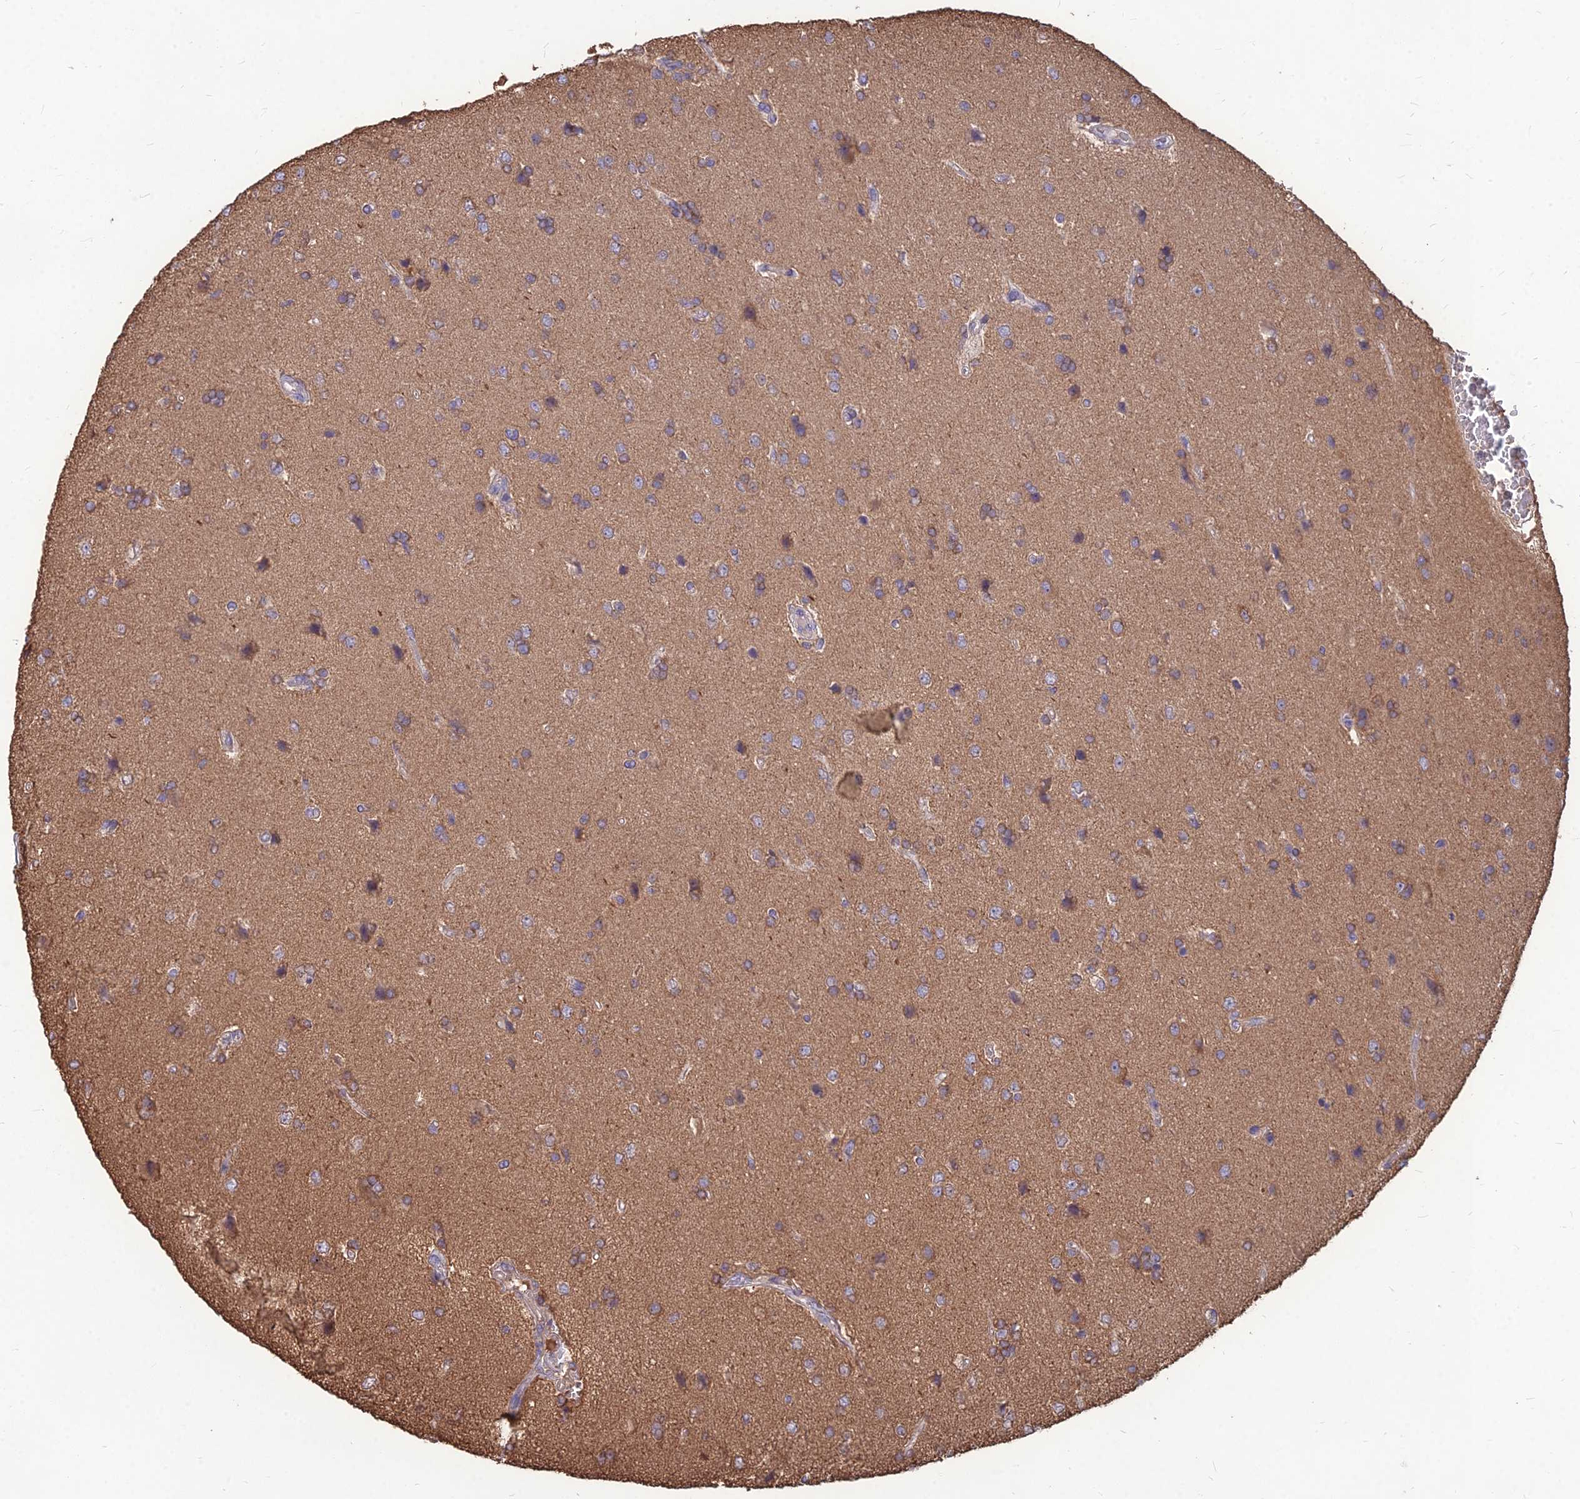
{"staining": {"intensity": "moderate", "quantity": "25%-75%", "location": "cytoplasmic/membranous"}, "tissue": "glioma", "cell_type": "Tumor cells", "image_type": "cancer", "snomed": [{"axis": "morphology", "description": "Glioma, malignant, High grade"}, {"axis": "topography", "description": "Brain"}], "caption": "The histopathology image reveals immunohistochemical staining of malignant glioma (high-grade). There is moderate cytoplasmic/membranous expression is seen in approximately 25%-75% of tumor cells.", "gene": "LSM6", "patient": {"sex": "male", "age": 56}}